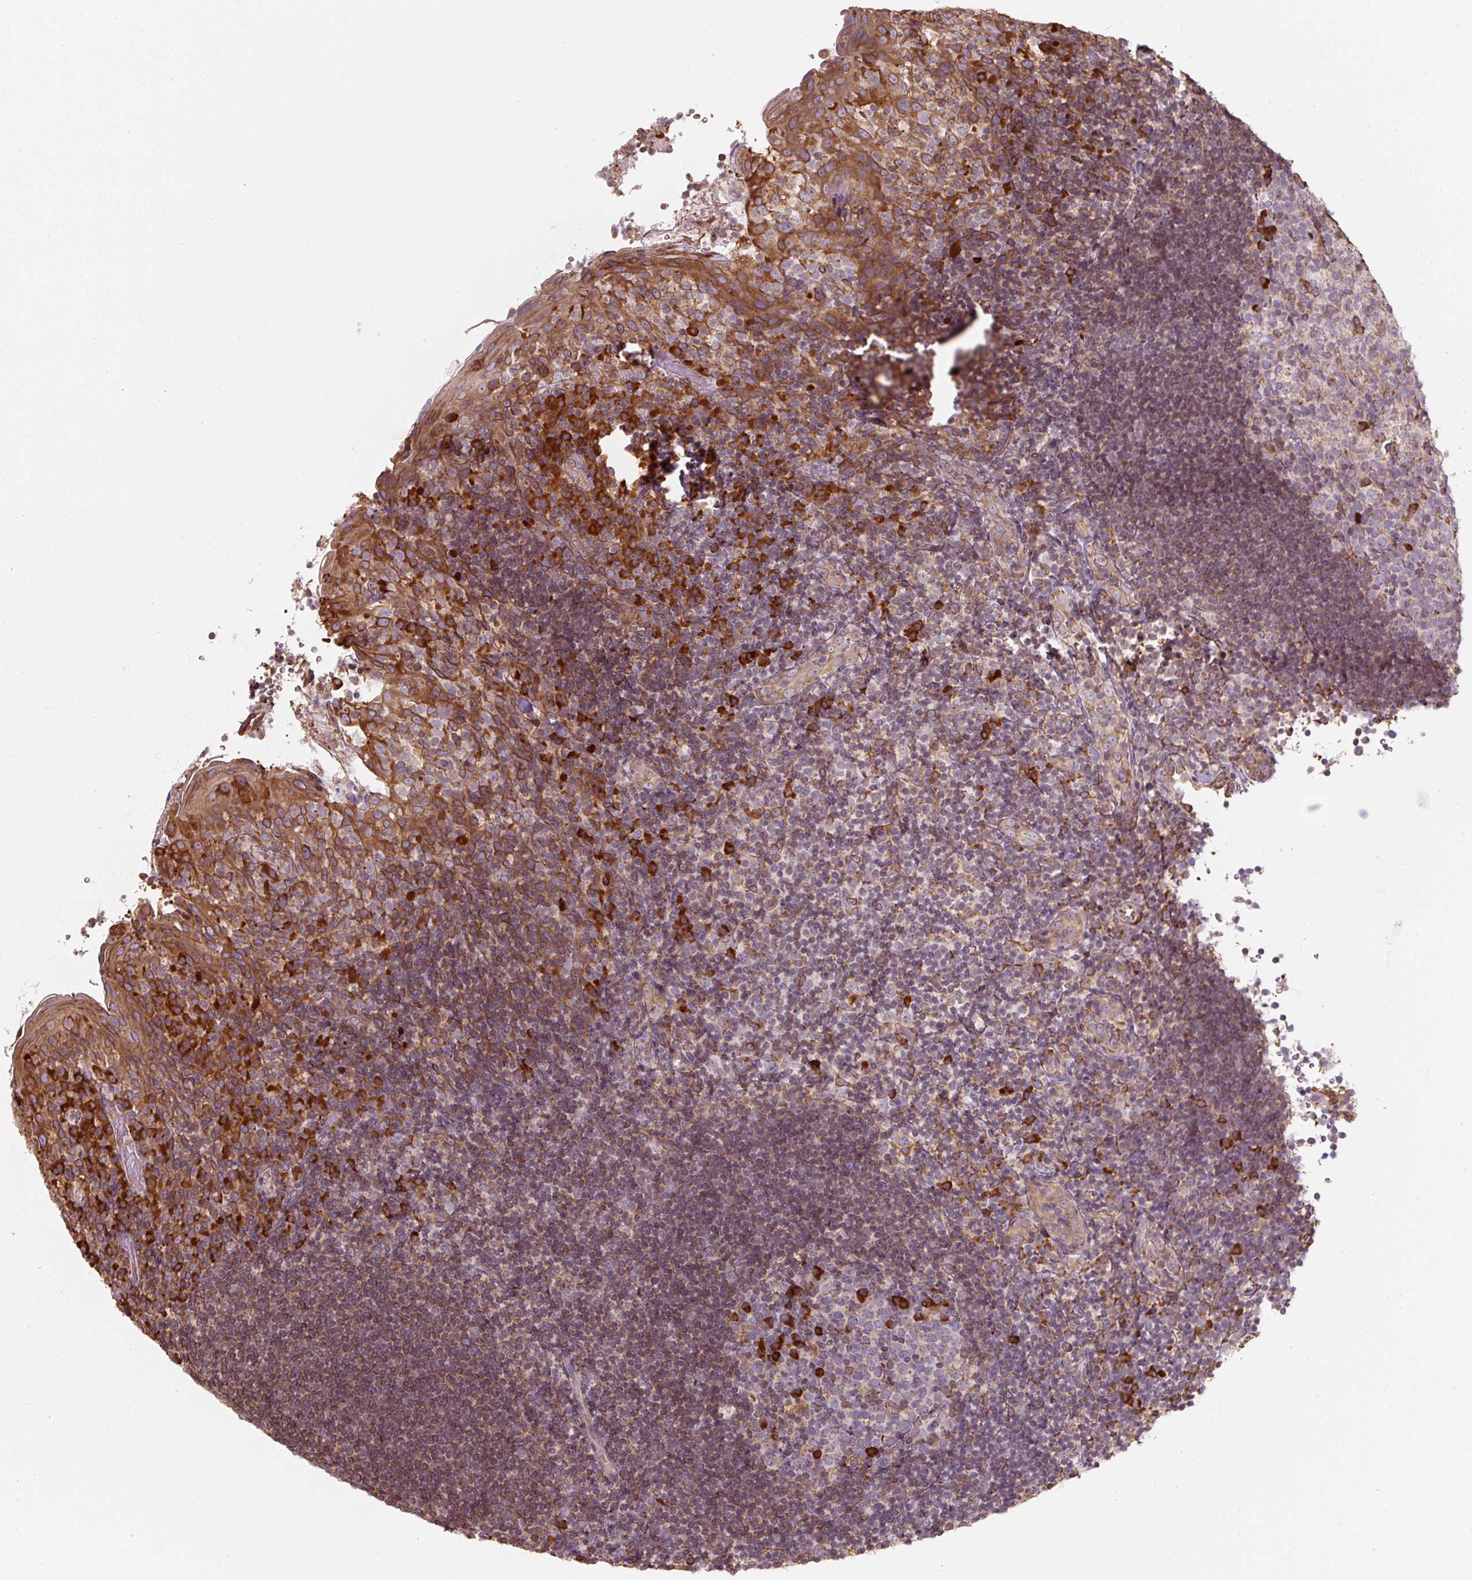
{"staining": {"intensity": "strong", "quantity": "<25%", "location": "cytoplasmic/membranous"}, "tissue": "tonsil", "cell_type": "Germinal center cells", "image_type": "normal", "snomed": [{"axis": "morphology", "description": "Normal tissue, NOS"}, {"axis": "topography", "description": "Tonsil"}], "caption": "This image displays unremarkable tonsil stained with IHC to label a protein in brown. The cytoplasmic/membranous of germinal center cells show strong positivity for the protein. Nuclei are counter-stained blue.", "gene": "PRKCSH", "patient": {"sex": "female", "age": 10}}